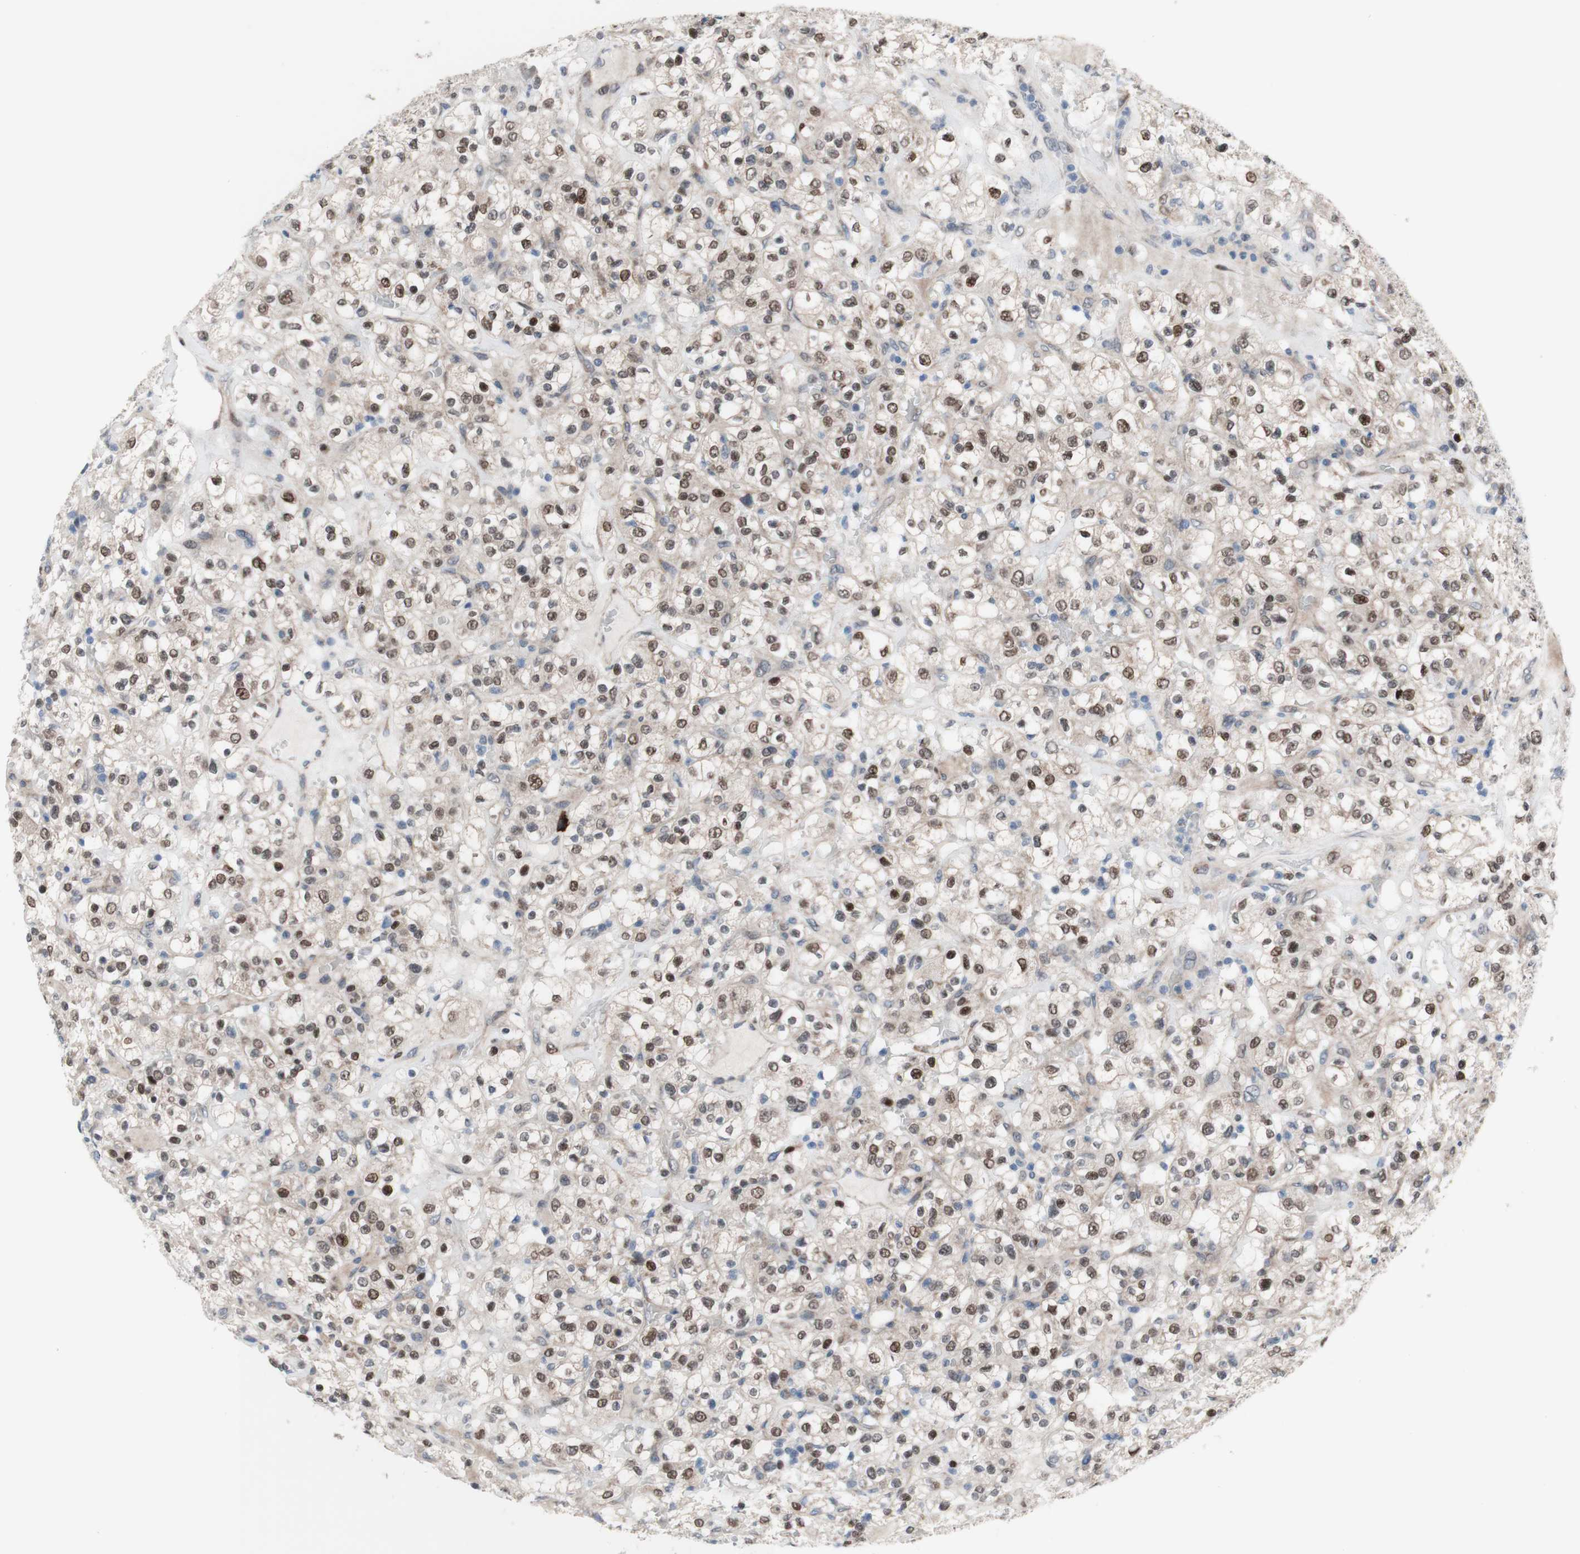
{"staining": {"intensity": "moderate", "quantity": ">75%", "location": "nuclear"}, "tissue": "renal cancer", "cell_type": "Tumor cells", "image_type": "cancer", "snomed": [{"axis": "morphology", "description": "Normal tissue, NOS"}, {"axis": "morphology", "description": "Adenocarcinoma, NOS"}, {"axis": "topography", "description": "Kidney"}], "caption": "There is medium levels of moderate nuclear expression in tumor cells of renal cancer, as demonstrated by immunohistochemical staining (brown color).", "gene": "PHTF2", "patient": {"sex": "female", "age": 72}}